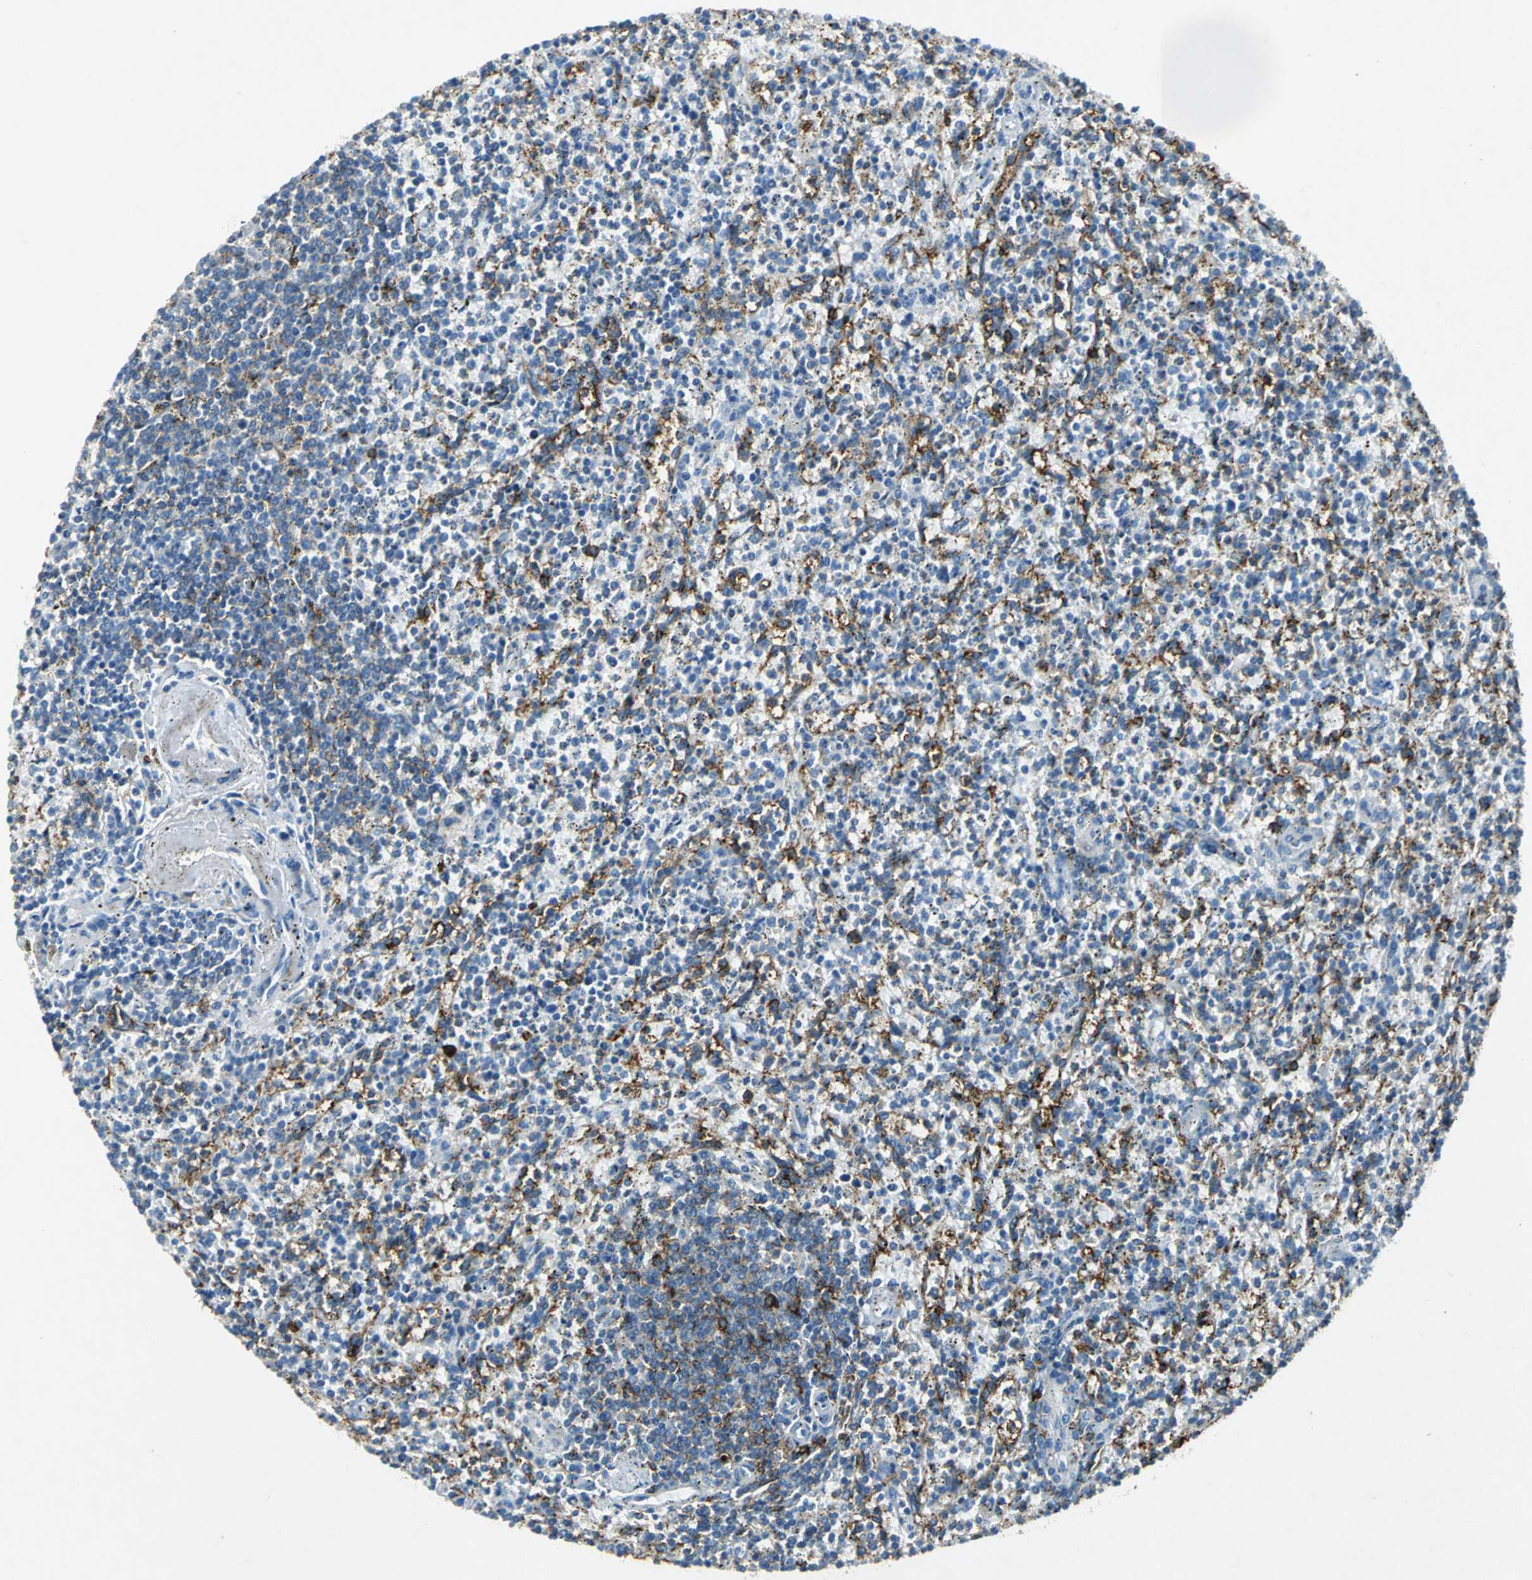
{"staining": {"intensity": "negative", "quantity": "none", "location": "none"}, "tissue": "spleen", "cell_type": "Cells in red pulp", "image_type": "normal", "snomed": [{"axis": "morphology", "description": "Normal tissue, NOS"}, {"axis": "topography", "description": "Spleen"}], "caption": "A micrograph of spleen stained for a protein exhibits no brown staining in cells in red pulp. Nuclei are stained in blue.", "gene": "RPS13", "patient": {"sex": "male", "age": 72}}